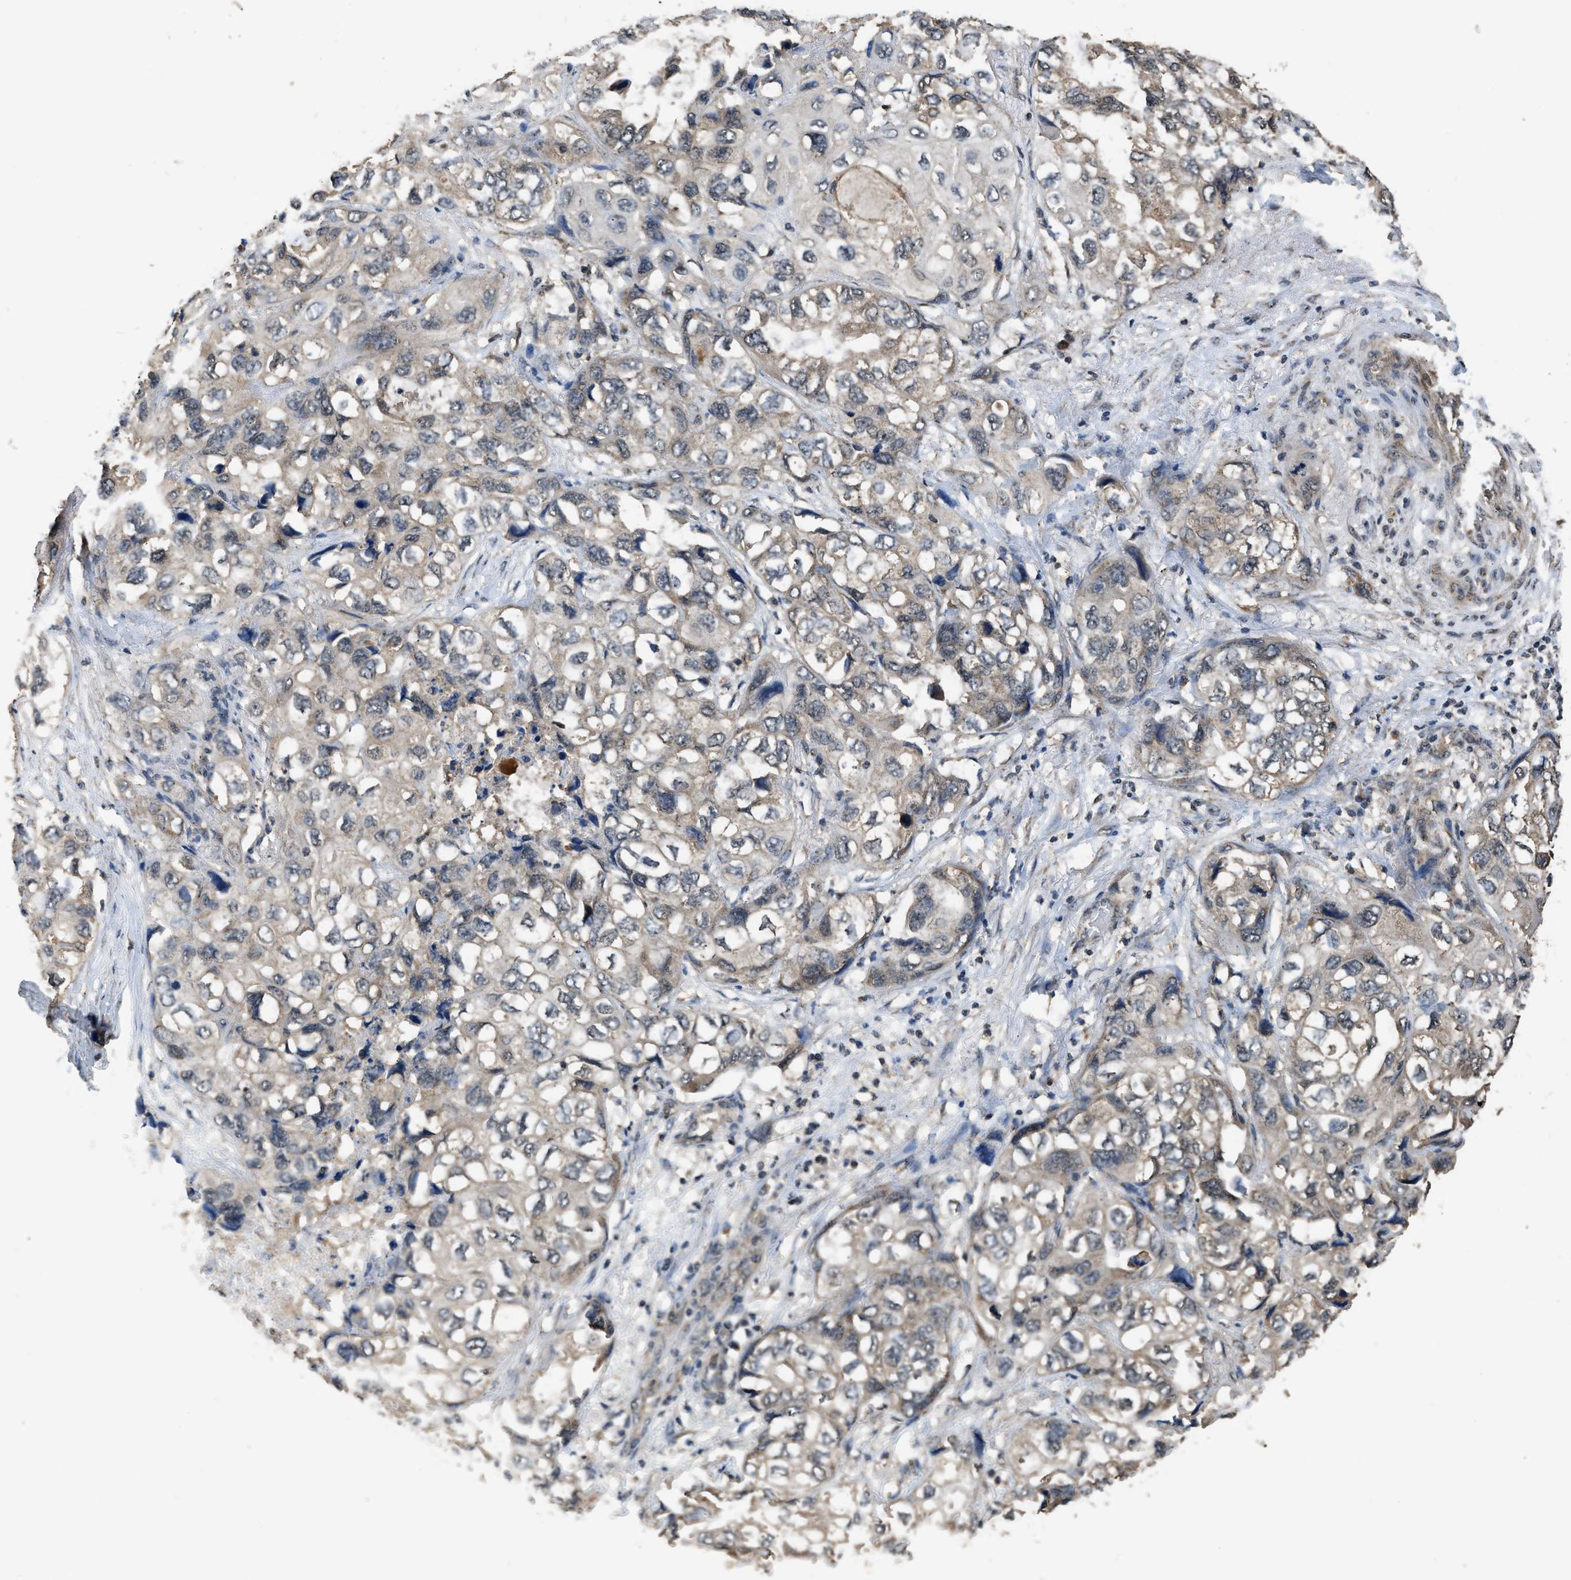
{"staining": {"intensity": "moderate", "quantity": "<25%", "location": "cytoplasmic/membranous"}, "tissue": "lung cancer", "cell_type": "Tumor cells", "image_type": "cancer", "snomed": [{"axis": "morphology", "description": "Squamous cell carcinoma, NOS"}, {"axis": "topography", "description": "Lung"}], "caption": "IHC image of lung cancer (squamous cell carcinoma) stained for a protein (brown), which demonstrates low levels of moderate cytoplasmic/membranous staining in approximately <25% of tumor cells.", "gene": "DENND6B", "patient": {"sex": "female", "age": 73}}